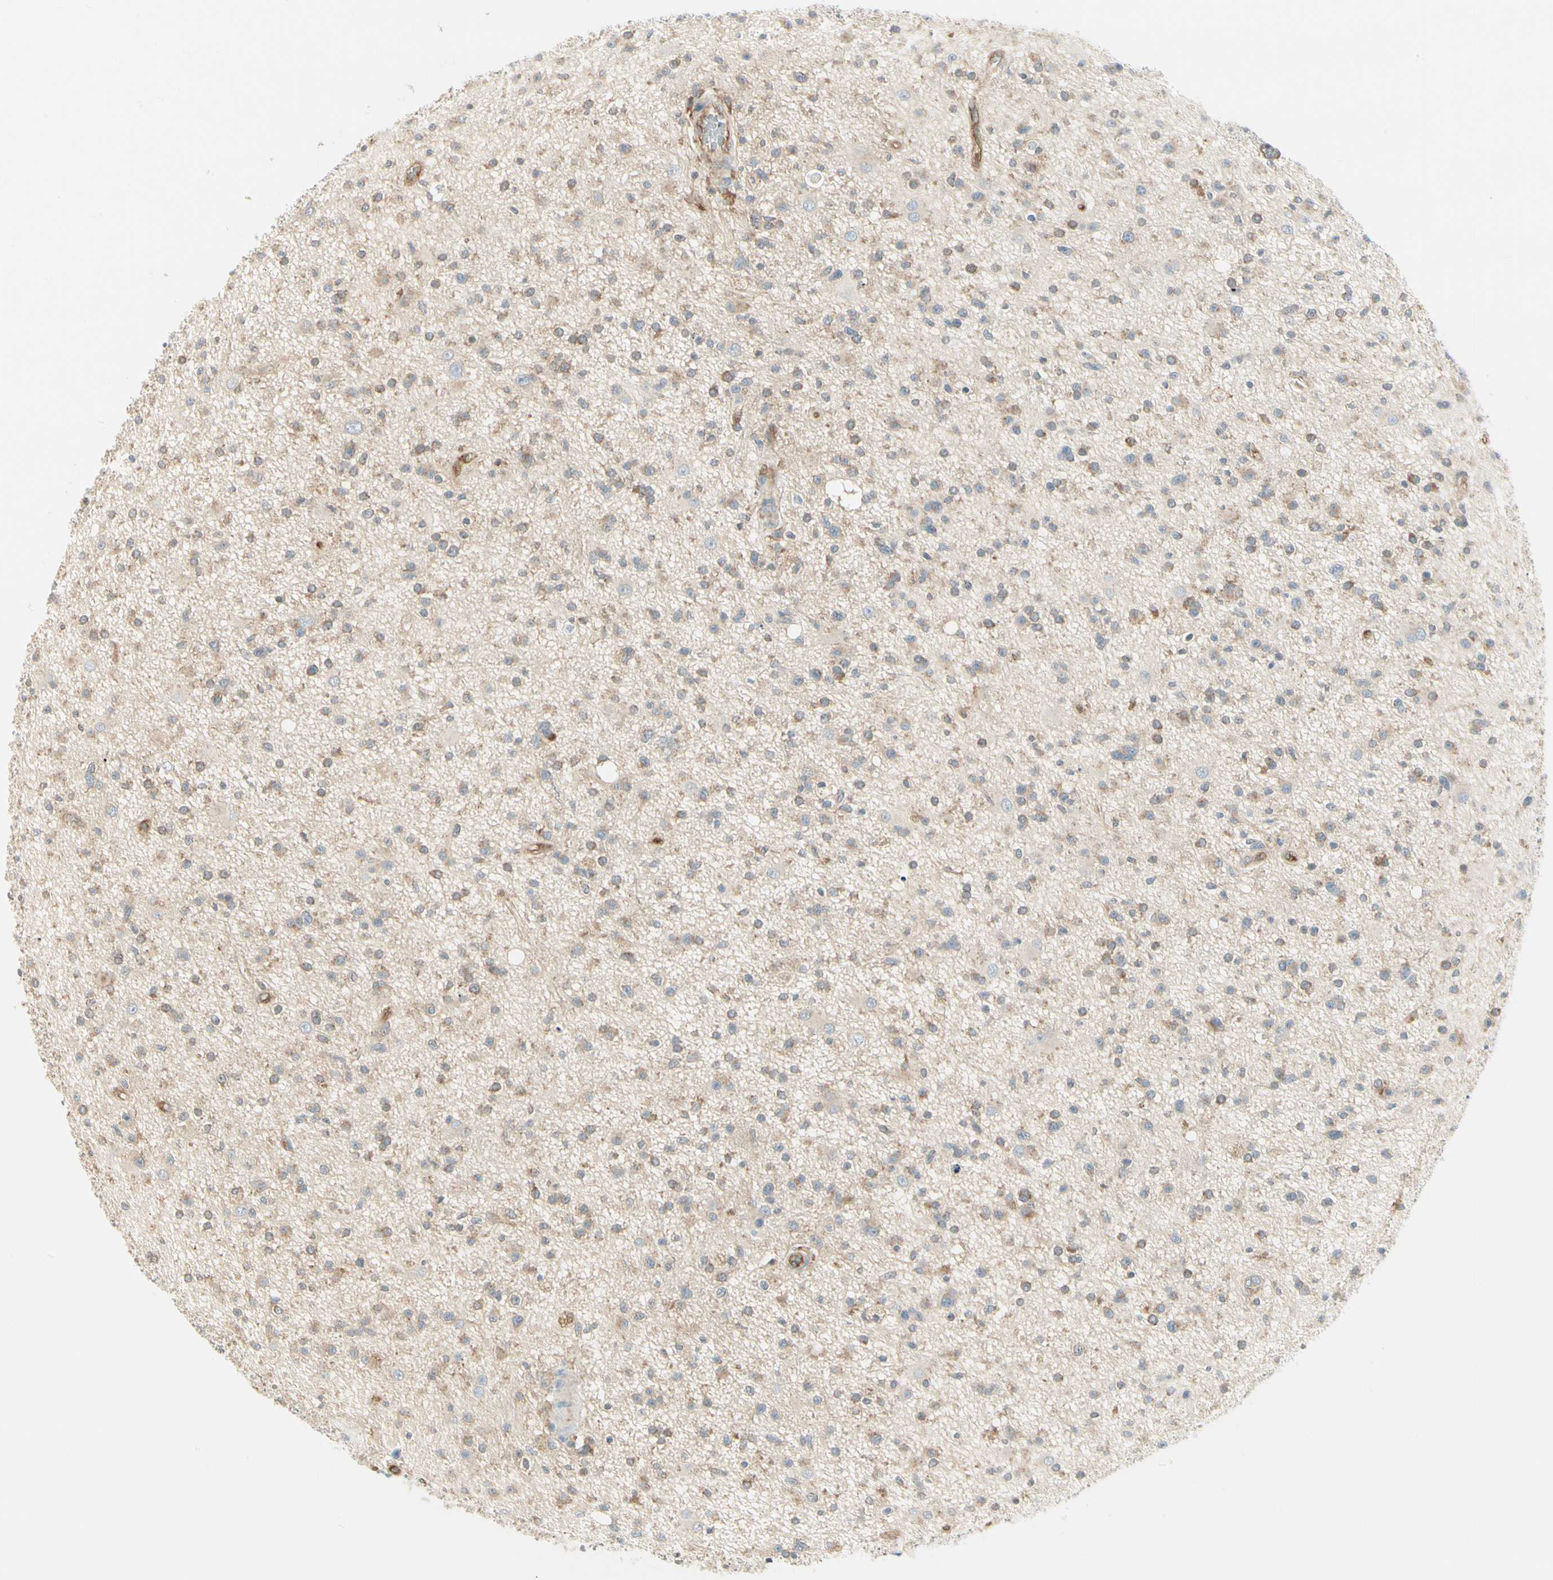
{"staining": {"intensity": "negative", "quantity": "none", "location": "none"}, "tissue": "glioma", "cell_type": "Tumor cells", "image_type": "cancer", "snomed": [{"axis": "morphology", "description": "Glioma, malignant, High grade"}, {"axis": "topography", "description": "Brain"}], "caption": "DAB (3,3'-diaminobenzidine) immunohistochemical staining of glioma demonstrates no significant positivity in tumor cells.", "gene": "AGFG1", "patient": {"sex": "male", "age": 33}}